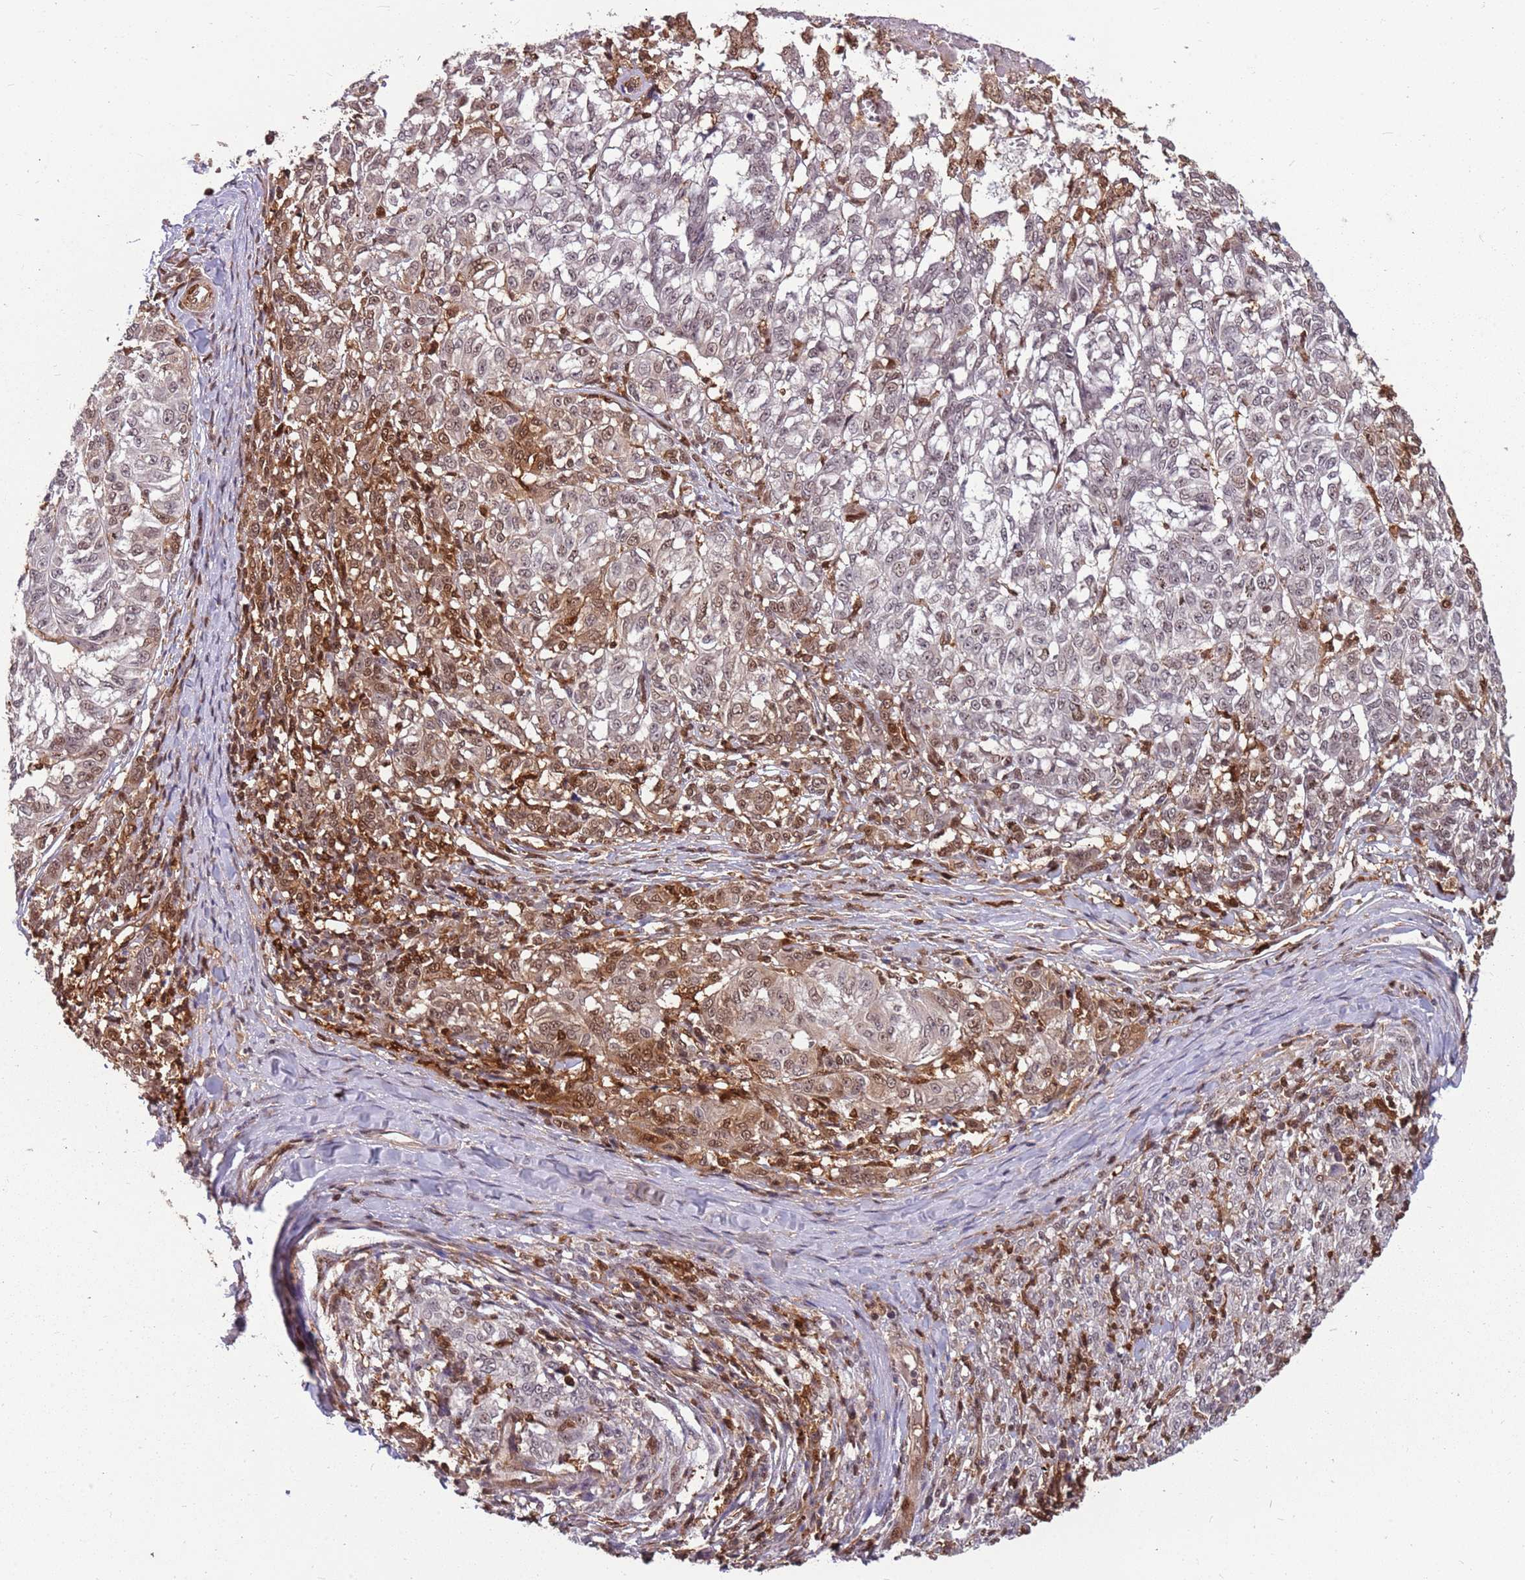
{"staining": {"intensity": "moderate", "quantity": "25%-75%", "location": "cytoplasmic/membranous,nuclear"}, "tissue": "melanoma", "cell_type": "Tumor cells", "image_type": "cancer", "snomed": [{"axis": "morphology", "description": "Malignant melanoma, NOS"}, {"axis": "topography", "description": "Skin"}], "caption": "A micrograph of melanoma stained for a protein demonstrates moderate cytoplasmic/membranous and nuclear brown staining in tumor cells.", "gene": "GBP2", "patient": {"sex": "female", "age": 72}}